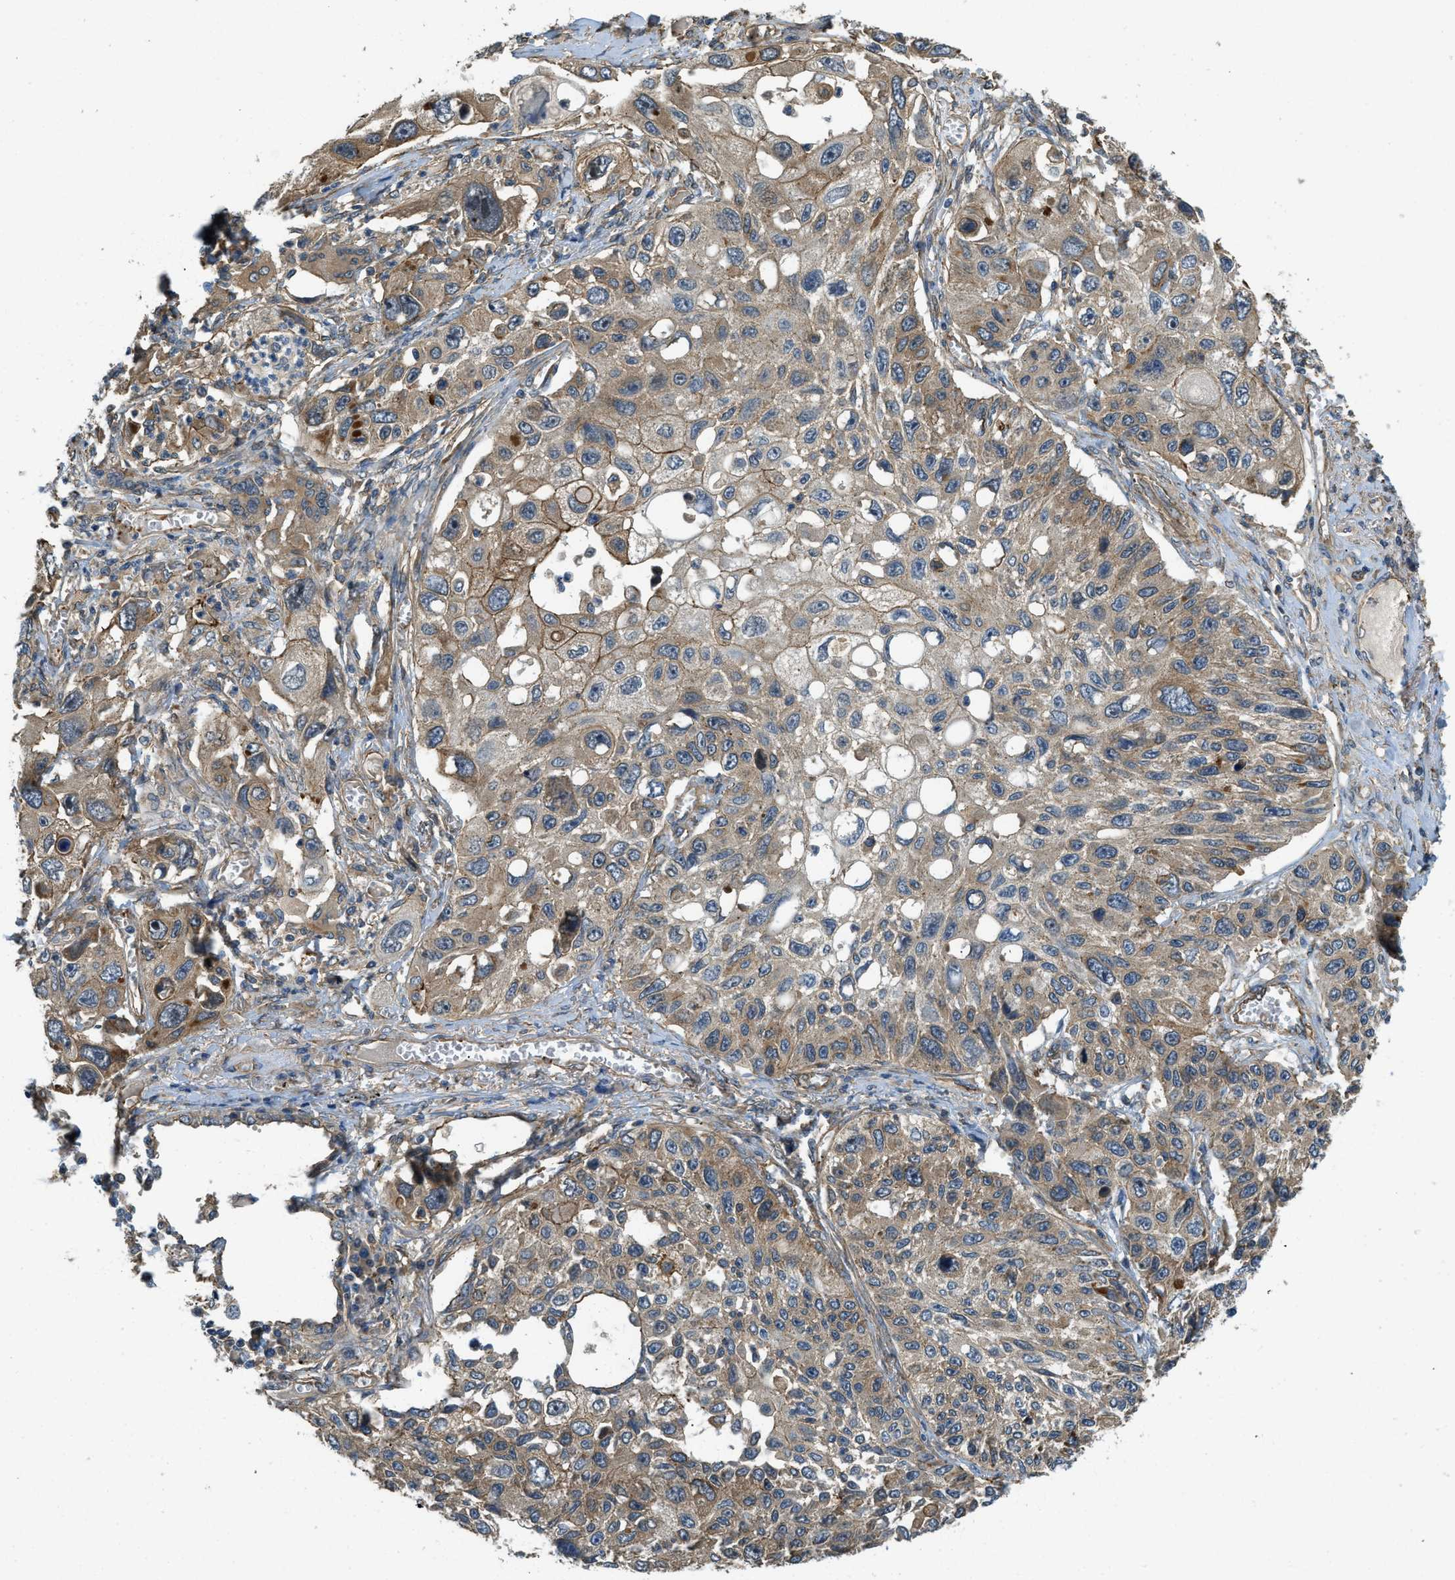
{"staining": {"intensity": "moderate", "quantity": ">75%", "location": "cytoplasmic/membranous"}, "tissue": "lung cancer", "cell_type": "Tumor cells", "image_type": "cancer", "snomed": [{"axis": "morphology", "description": "Squamous cell carcinoma, NOS"}, {"axis": "topography", "description": "Lung"}], "caption": "The photomicrograph demonstrates a brown stain indicating the presence of a protein in the cytoplasmic/membranous of tumor cells in lung cancer (squamous cell carcinoma).", "gene": "CGN", "patient": {"sex": "male", "age": 71}}